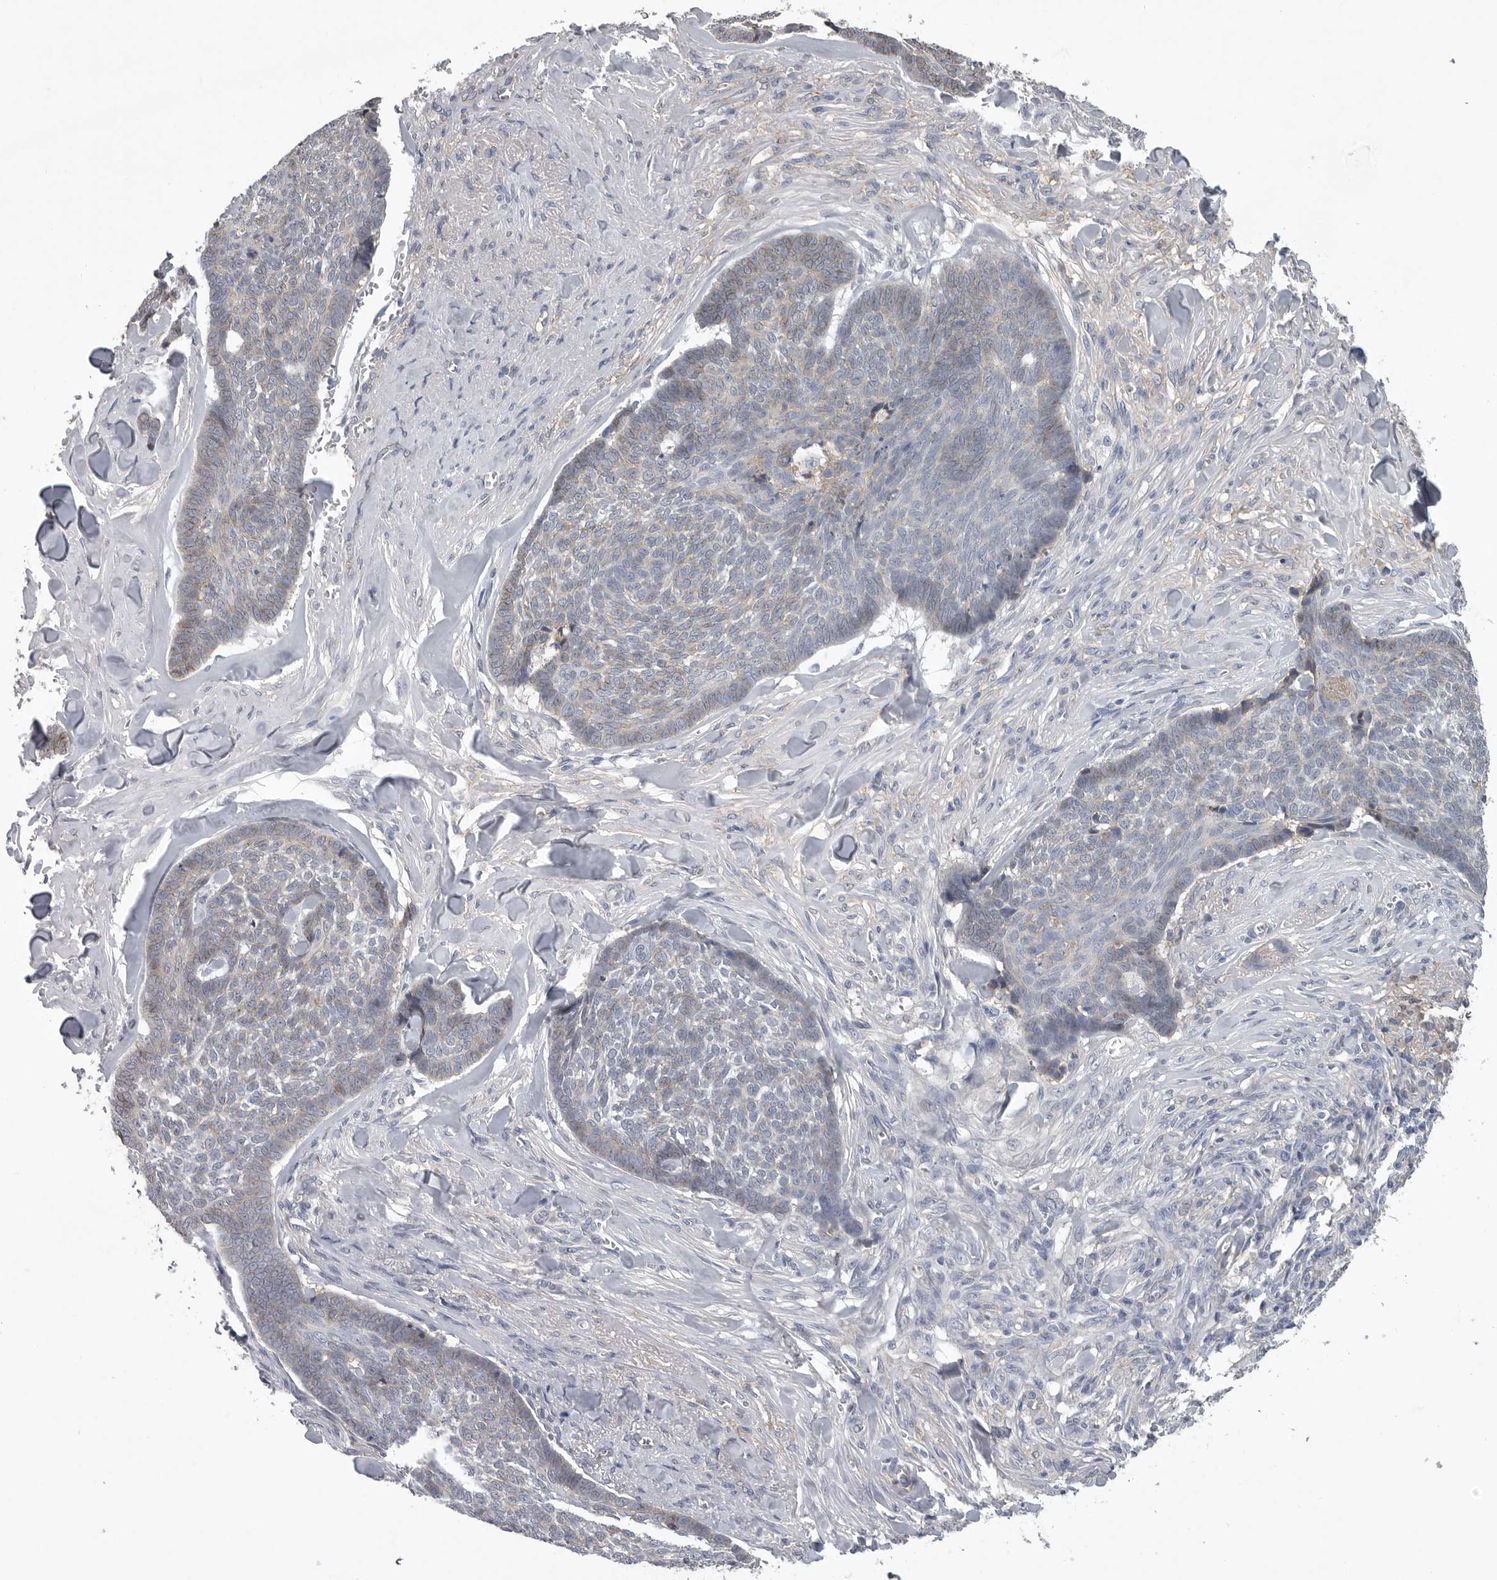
{"staining": {"intensity": "negative", "quantity": "none", "location": "none"}, "tissue": "skin cancer", "cell_type": "Tumor cells", "image_type": "cancer", "snomed": [{"axis": "morphology", "description": "Basal cell carcinoma"}, {"axis": "topography", "description": "Skin"}], "caption": "Protein analysis of skin cancer displays no significant positivity in tumor cells.", "gene": "NECTIN2", "patient": {"sex": "male", "age": 84}}